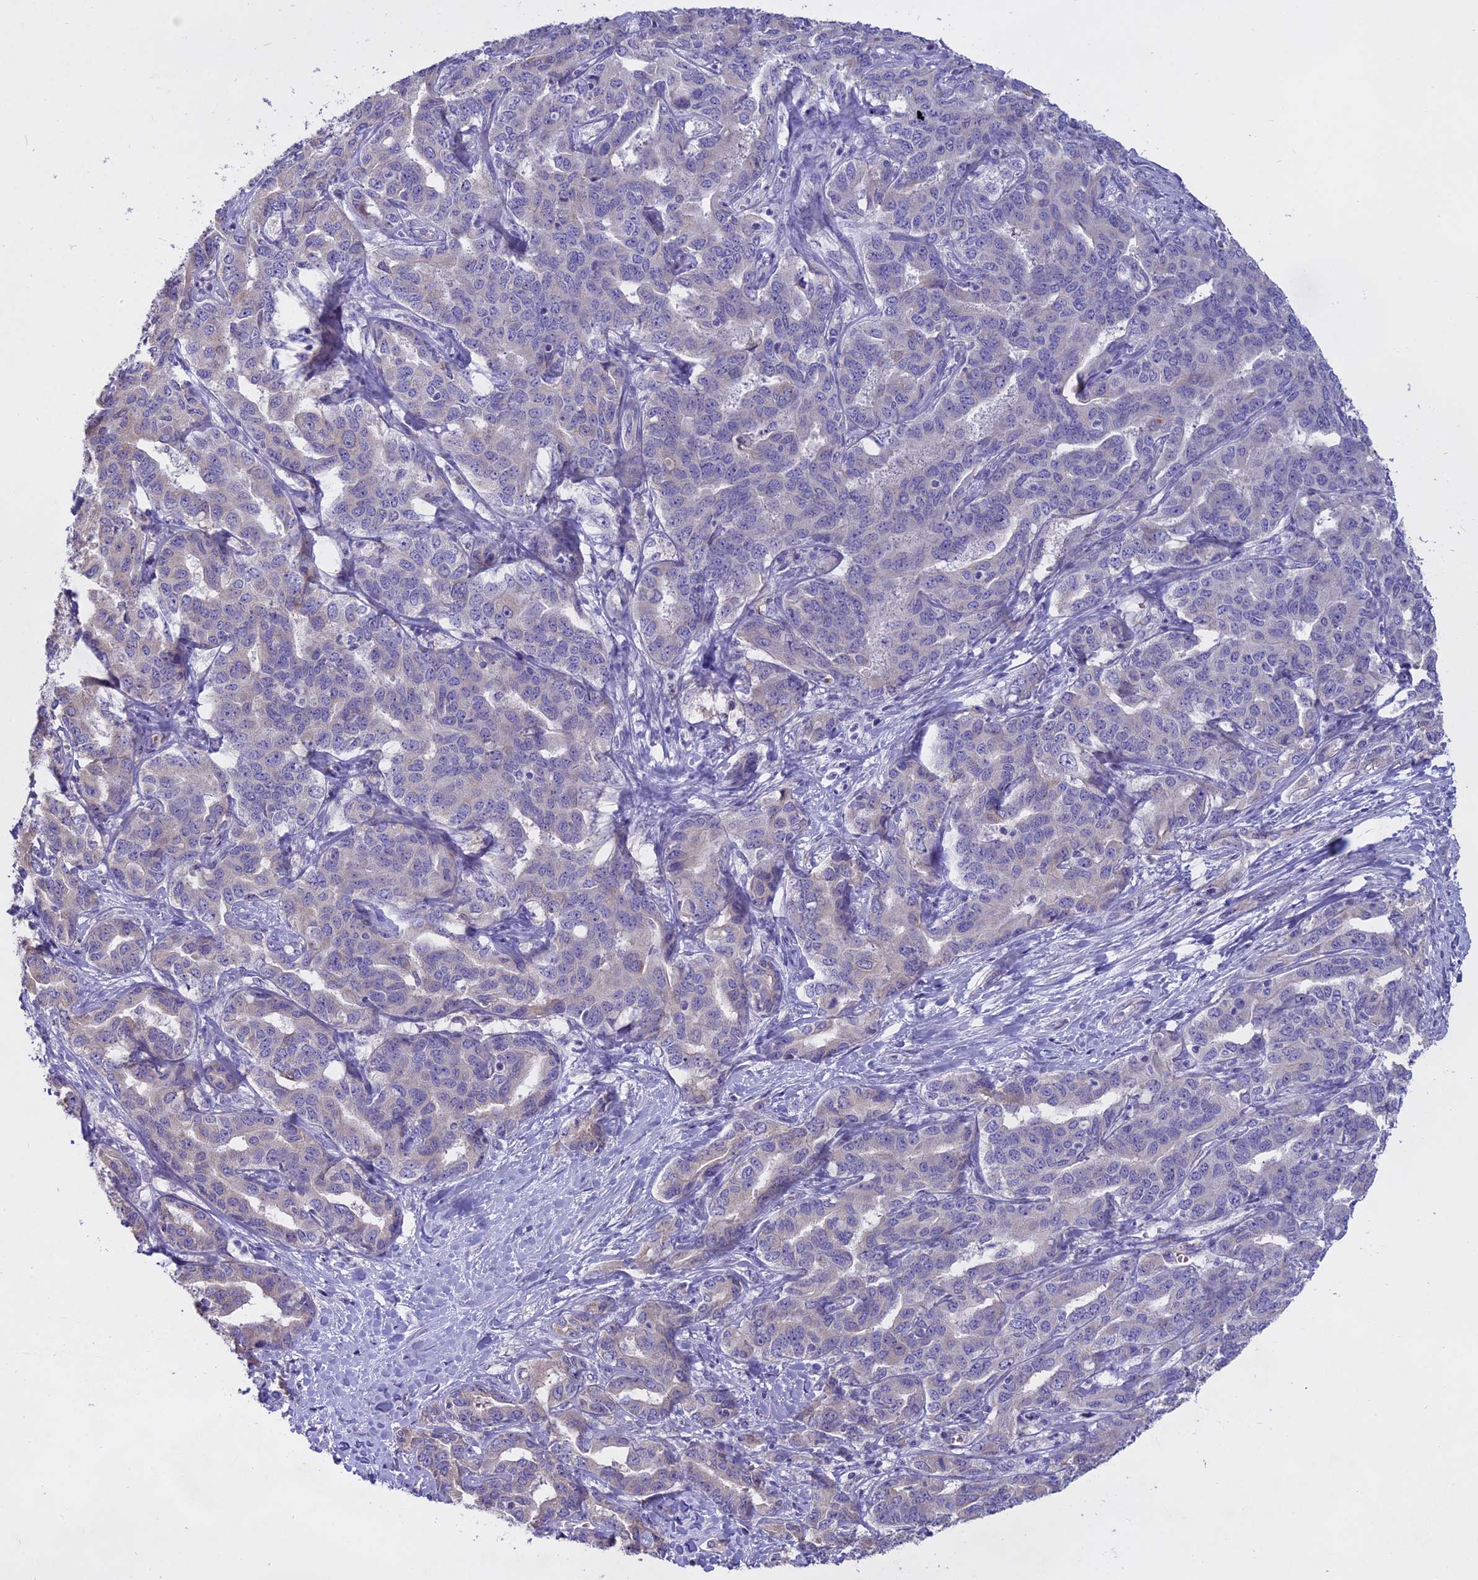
{"staining": {"intensity": "negative", "quantity": "none", "location": "none"}, "tissue": "liver cancer", "cell_type": "Tumor cells", "image_type": "cancer", "snomed": [{"axis": "morphology", "description": "Cholangiocarcinoma"}, {"axis": "topography", "description": "Liver"}], "caption": "Tumor cells are negative for protein expression in human cholangiocarcinoma (liver).", "gene": "WFDC2", "patient": {"sex": "male", "age": 59}}